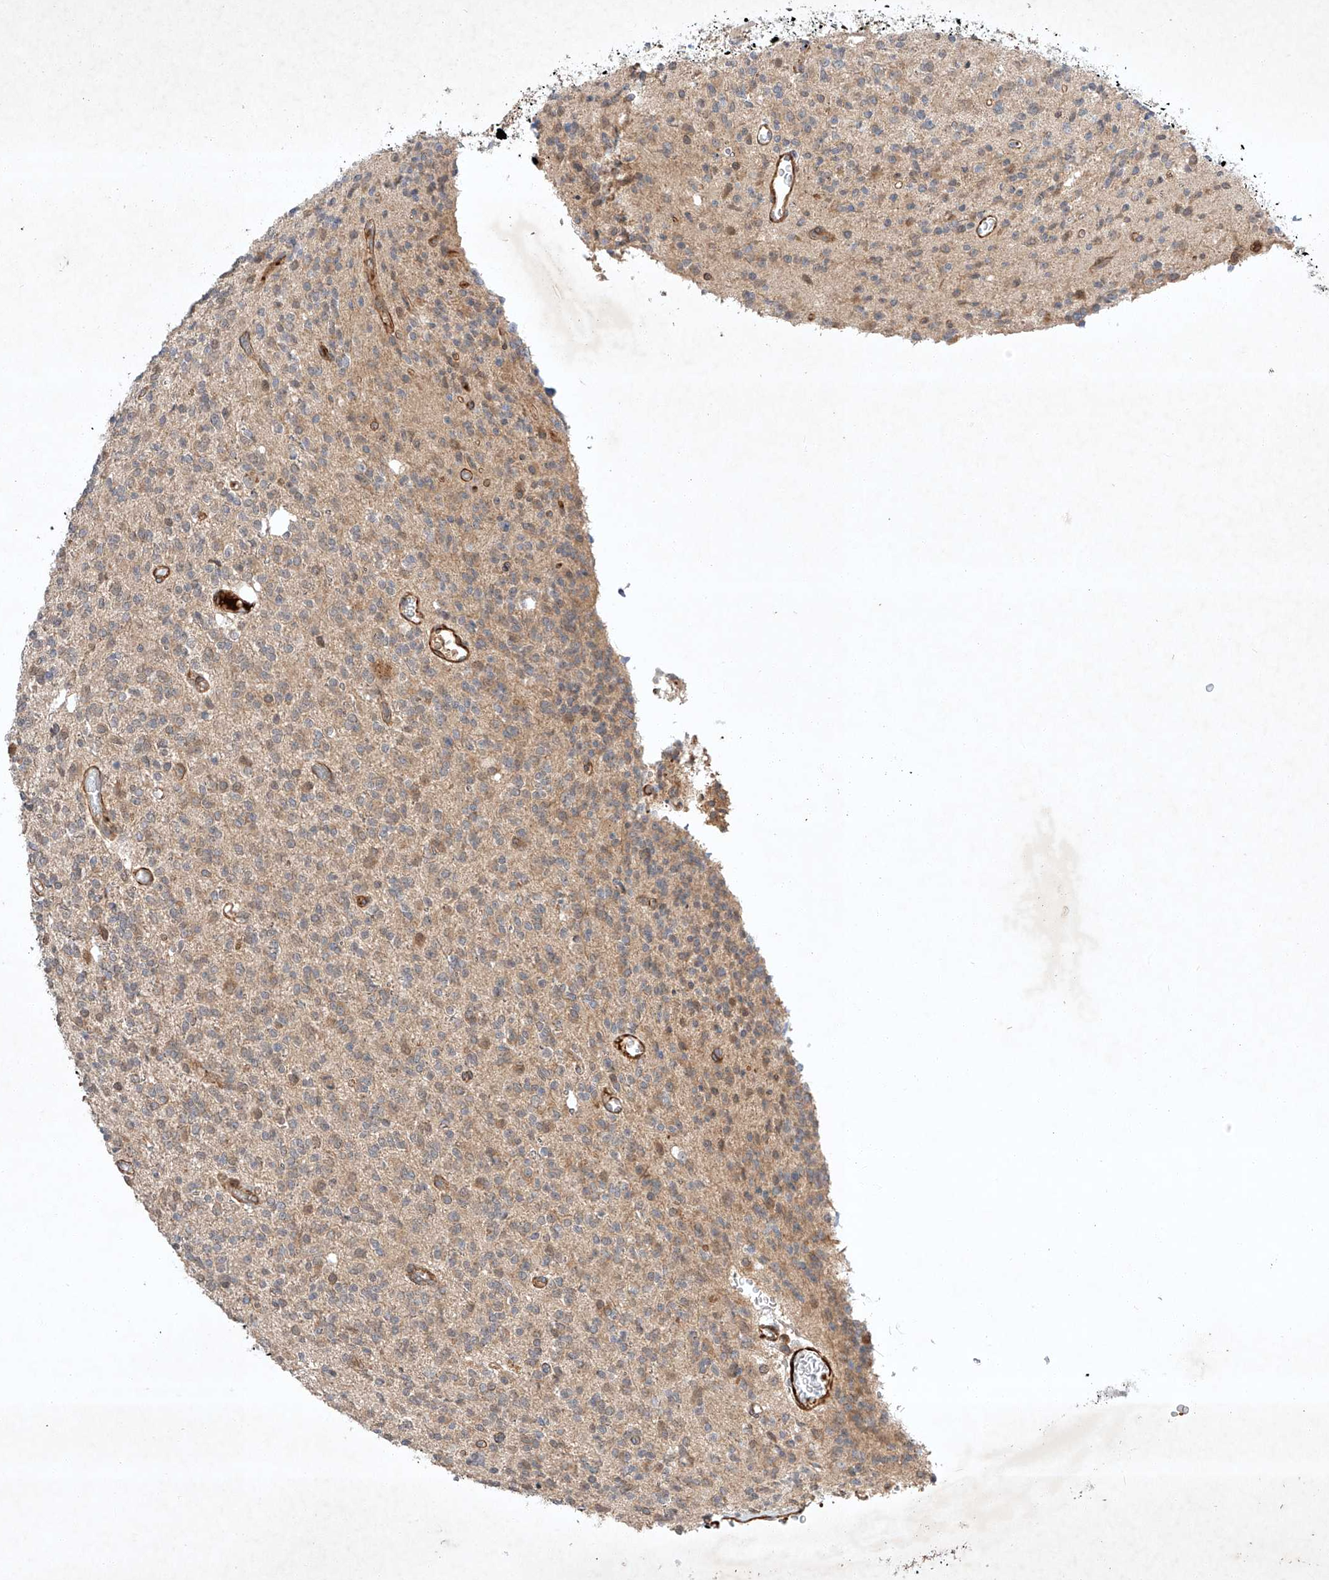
{"staining": {"intensity": "weak", "quantity": "<25%", "location": "cytoplasmic/membranous"}, "tissue": "glioma", "cell_type": "Tumor cells", "image_type": "cancer", "snomed": [{"axis": "morphology", "description": "Glioma, malignant, High grade"}, {"axis": "topography", "description": "Brain"}], "caption": "Immunohistochemical staining of human glioma shows no significant positivity in tumor cells.", "gene": "ARHGAP33", "patient": {"sex": "male", "age": 34}}